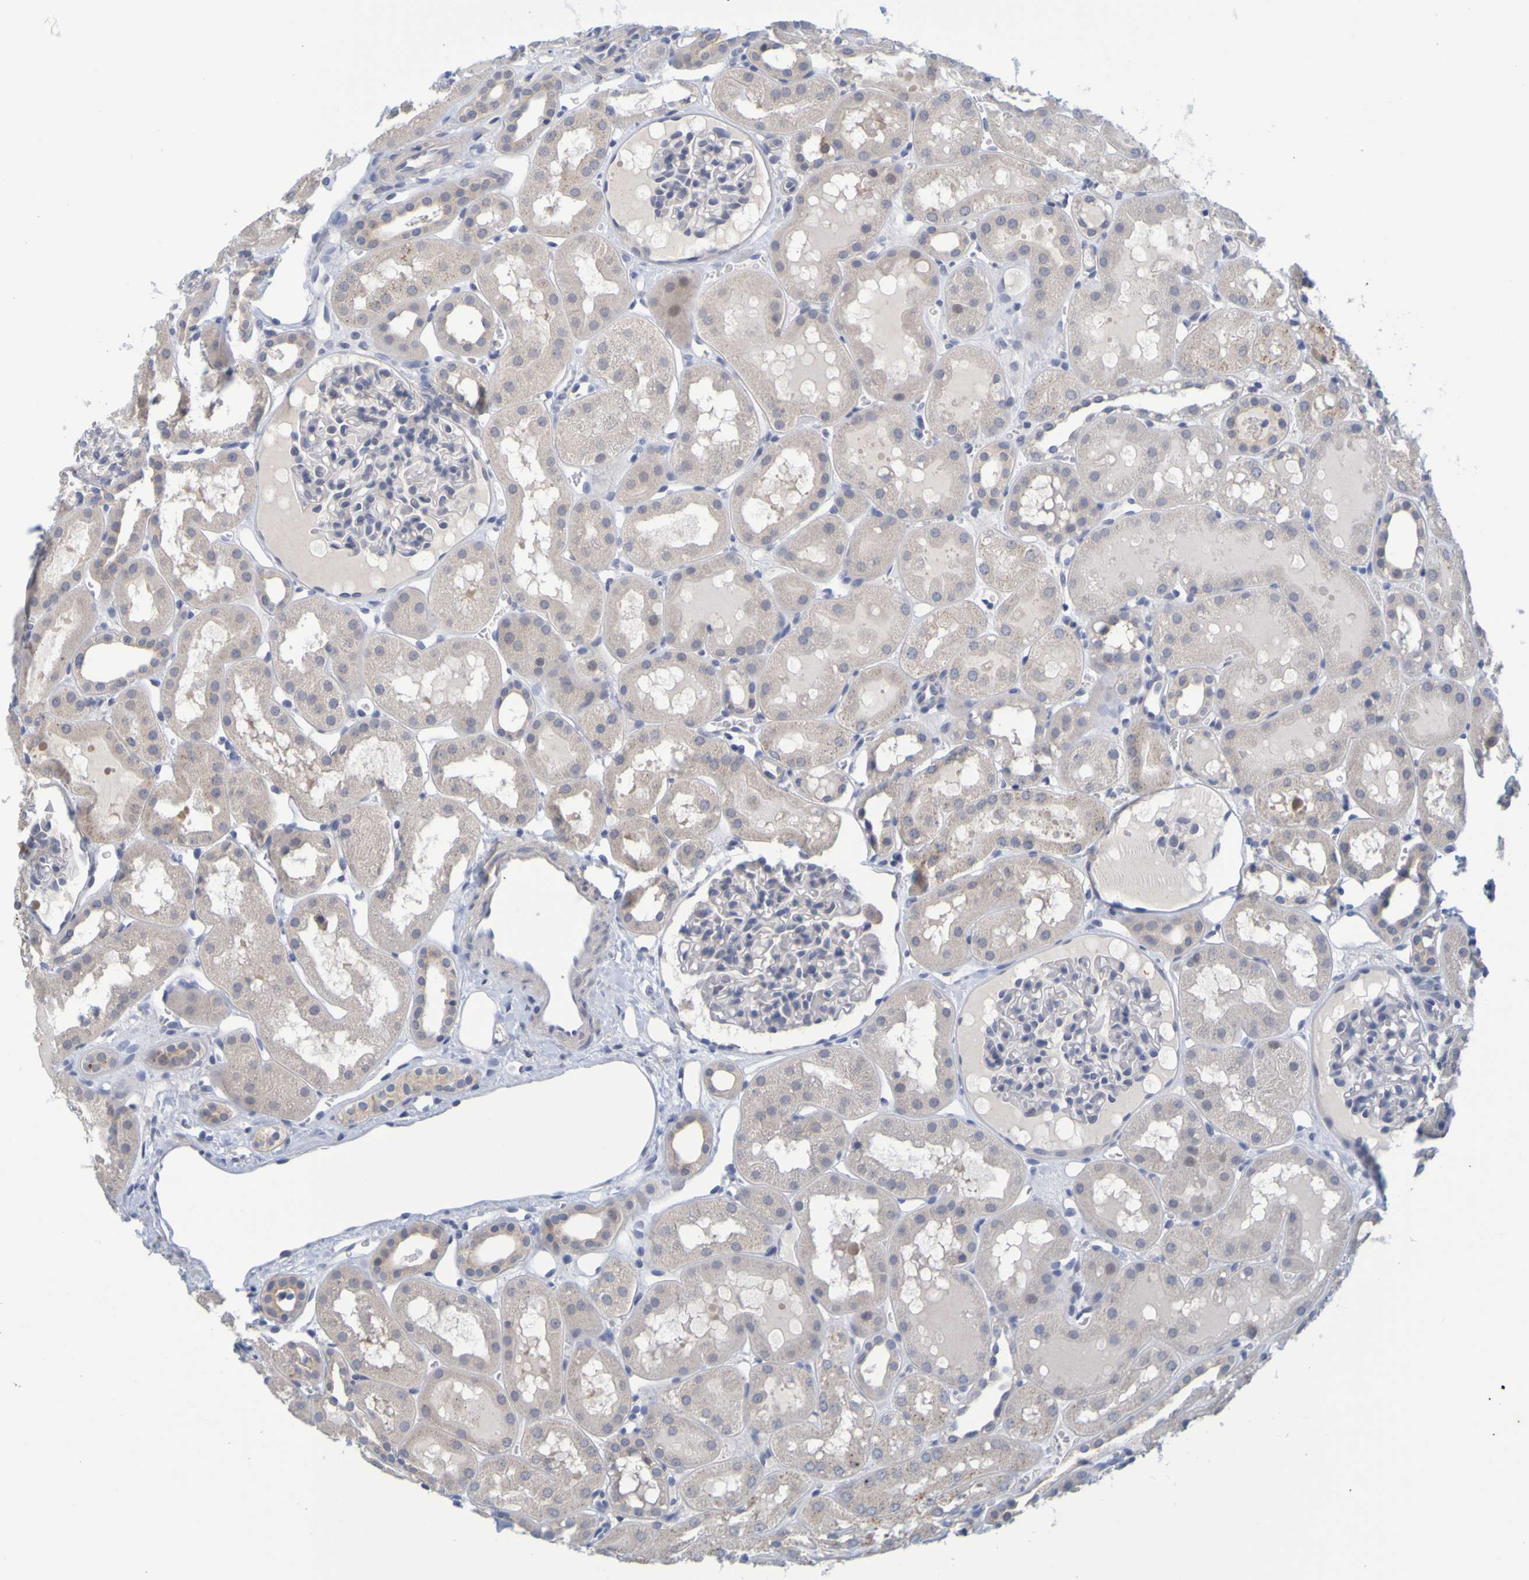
{"staining": {"intensity": "negative", "quantity": "none", "location": "none"}, "tissue": "kidney", "cell_type": "Cells in glomeruli", "image_type": "normal", "snomed": [{"axis": "morphology", "description": "Normal tissue, NOS"}, {"axis": "topography", "description": "Kidney"}, {"axis": "topography", "description": "Urinary bladder"}], "caption": "Immunohistochemistry micrograph of normal kidney: human kidney stained with DAB reveals no significant protein expression in cells in glomeruli.", "gene": "ENDOU", "patient": {"sex": "male", "age": 16}}